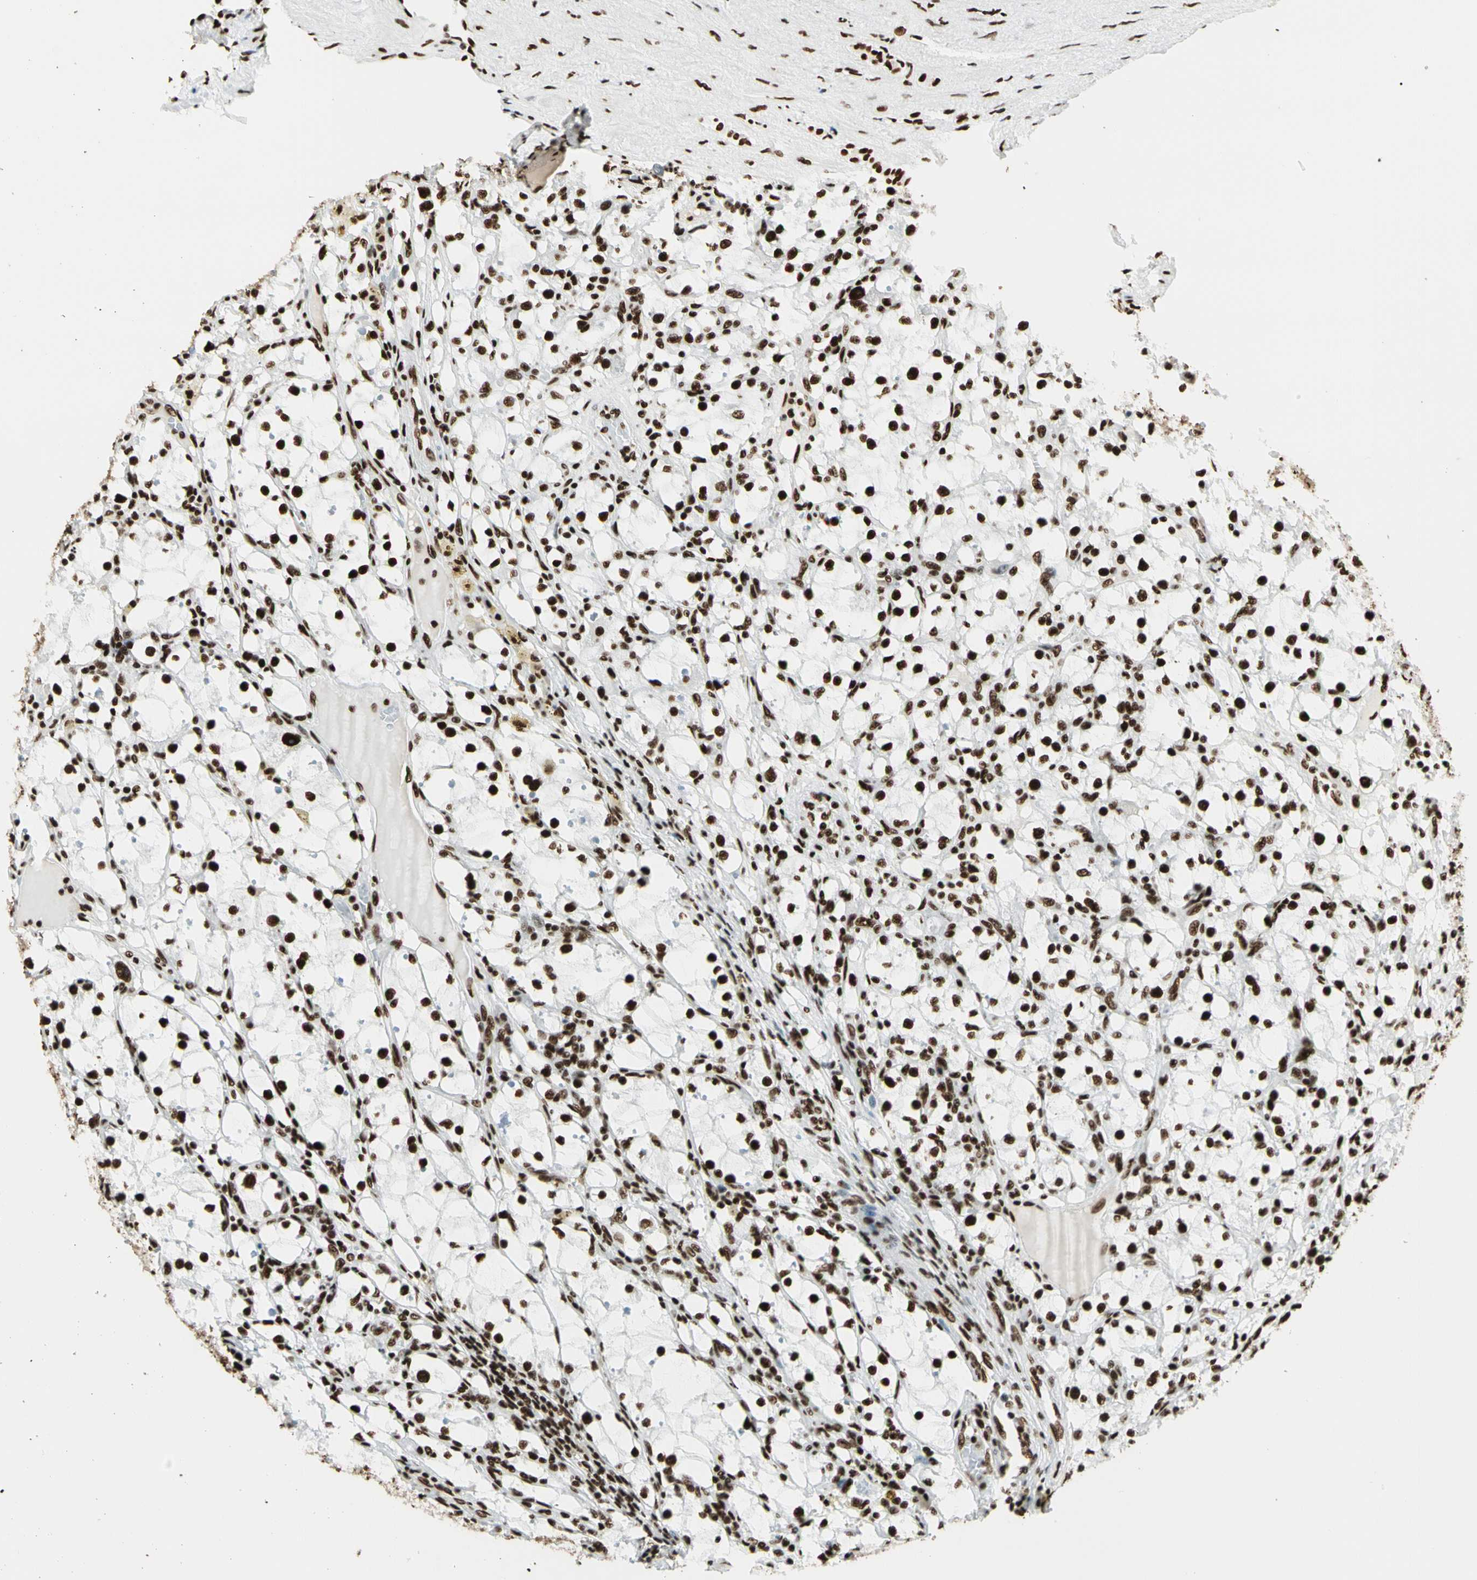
{"staining": {"intensity": "strong", "quantity": ">75%", "location": "nuclear"}, "tissue": "renal cancer", "cell_type": "Tumor cells", "image_type": "cancer", "snomed": [{"axis": "morphology", "description": "Adenocarcinoma, NOS"}, {"axis": "topography", "description": "Kidney"}], "caption": "Renal cancer stained for a protein exhibits strong nuclear positivity in tumor cells. Using DAB (brown) and hematoxylin (blue) stains, captured at high magnification using brightfield microscopy.", "gene": "CCAR1", "patient": {"sex": "male", "age": 56}}